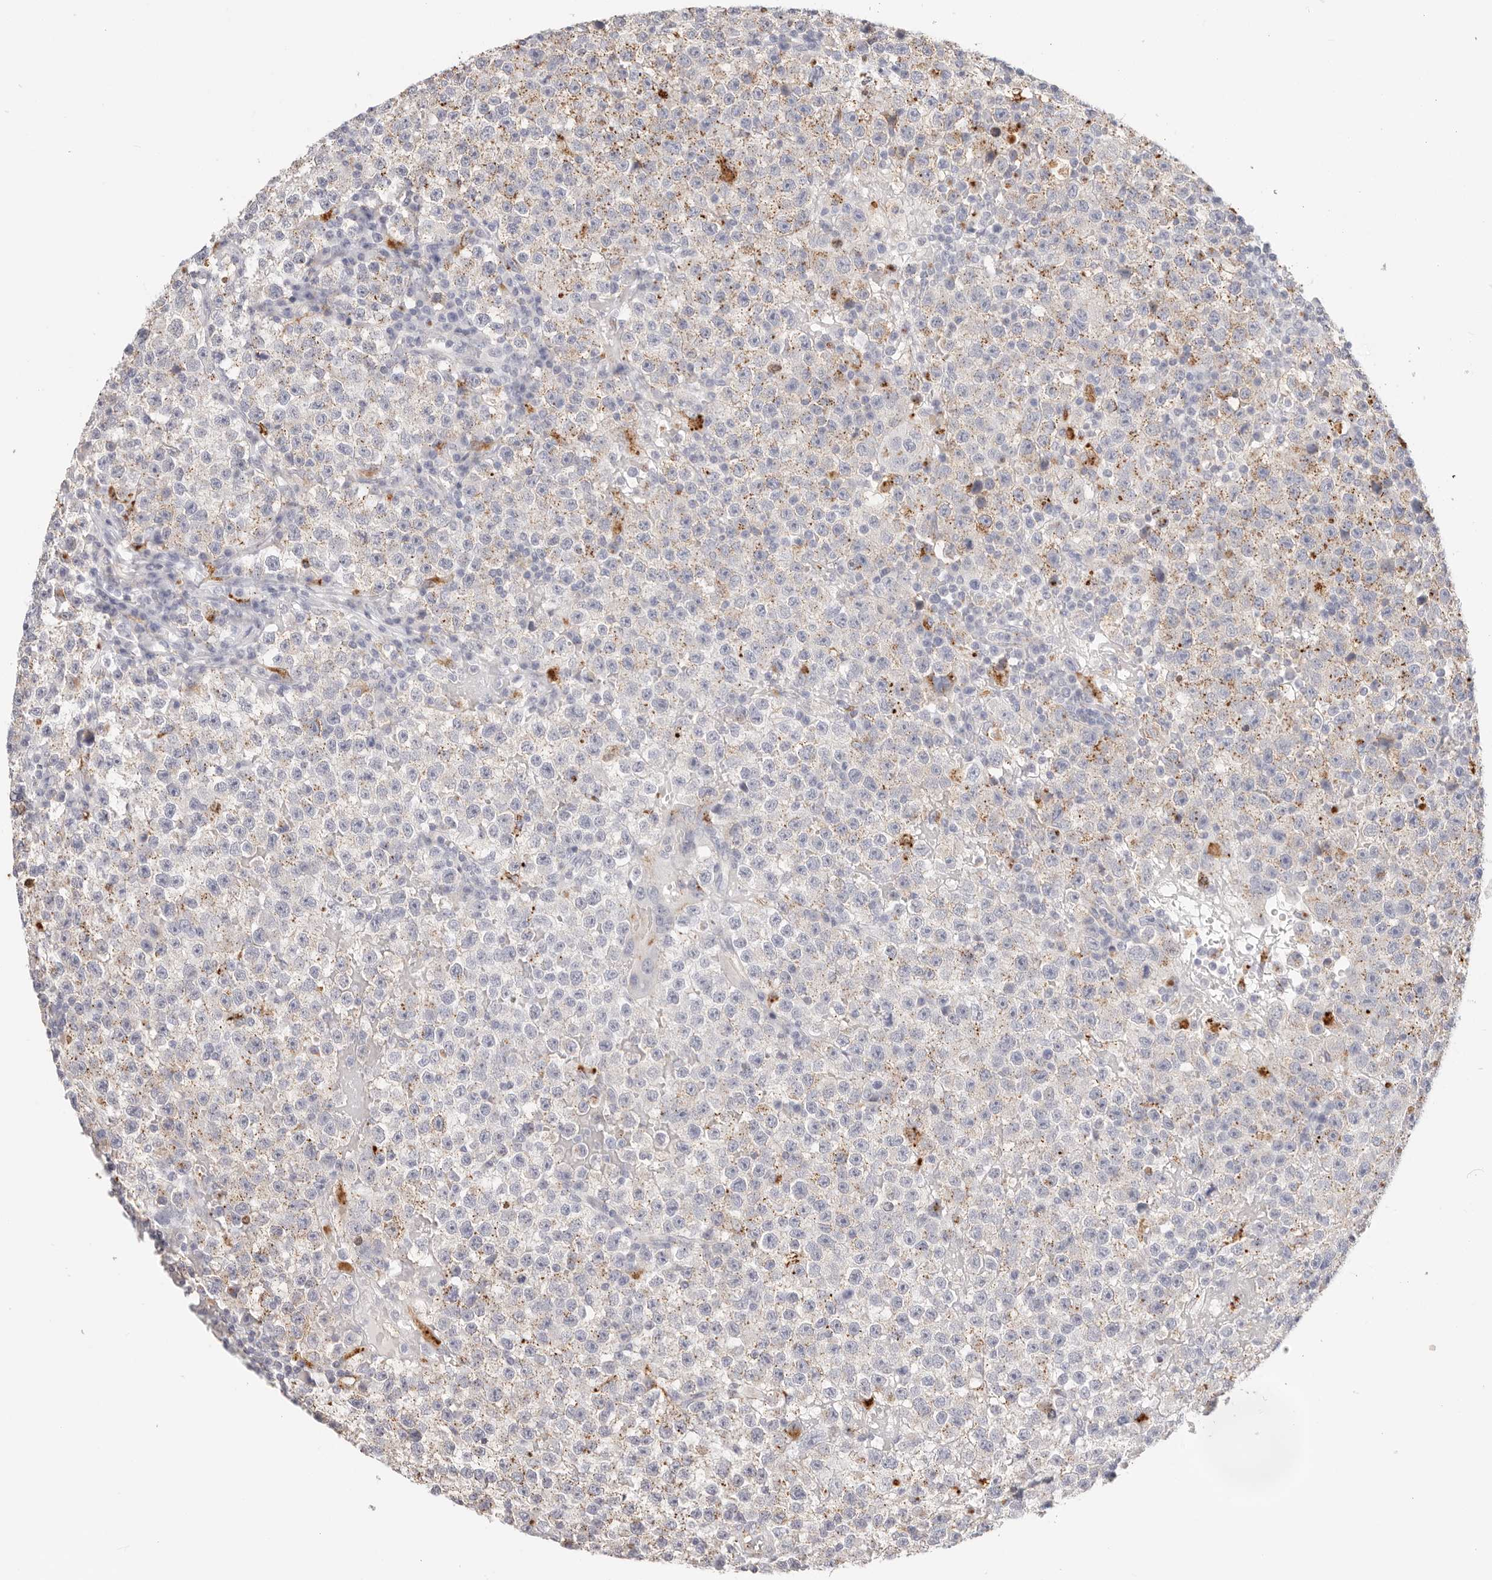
{"staining": {"intensity": "moderate", "quantity": "25%-75%", "location": "cytoplasmic/membranous"}, "tissue": "testis cancer", "cell_type": "Tumor cells", "image_type": "cancer", "snomed": [{"axis": "morphology", "description": "Seminoma, NOS"}, {"axis": "topography", "description": "Testis"}], "caption": "Brown immunohistochemical staining in seminoma (testis) displays moderate cytoplasmic/membranous positivity in approximately 25%-75% of tumor cells. Nuclei are stained in blue.", "gene": "STKLD1", "patient": {"sex": "male", "age": 22}}